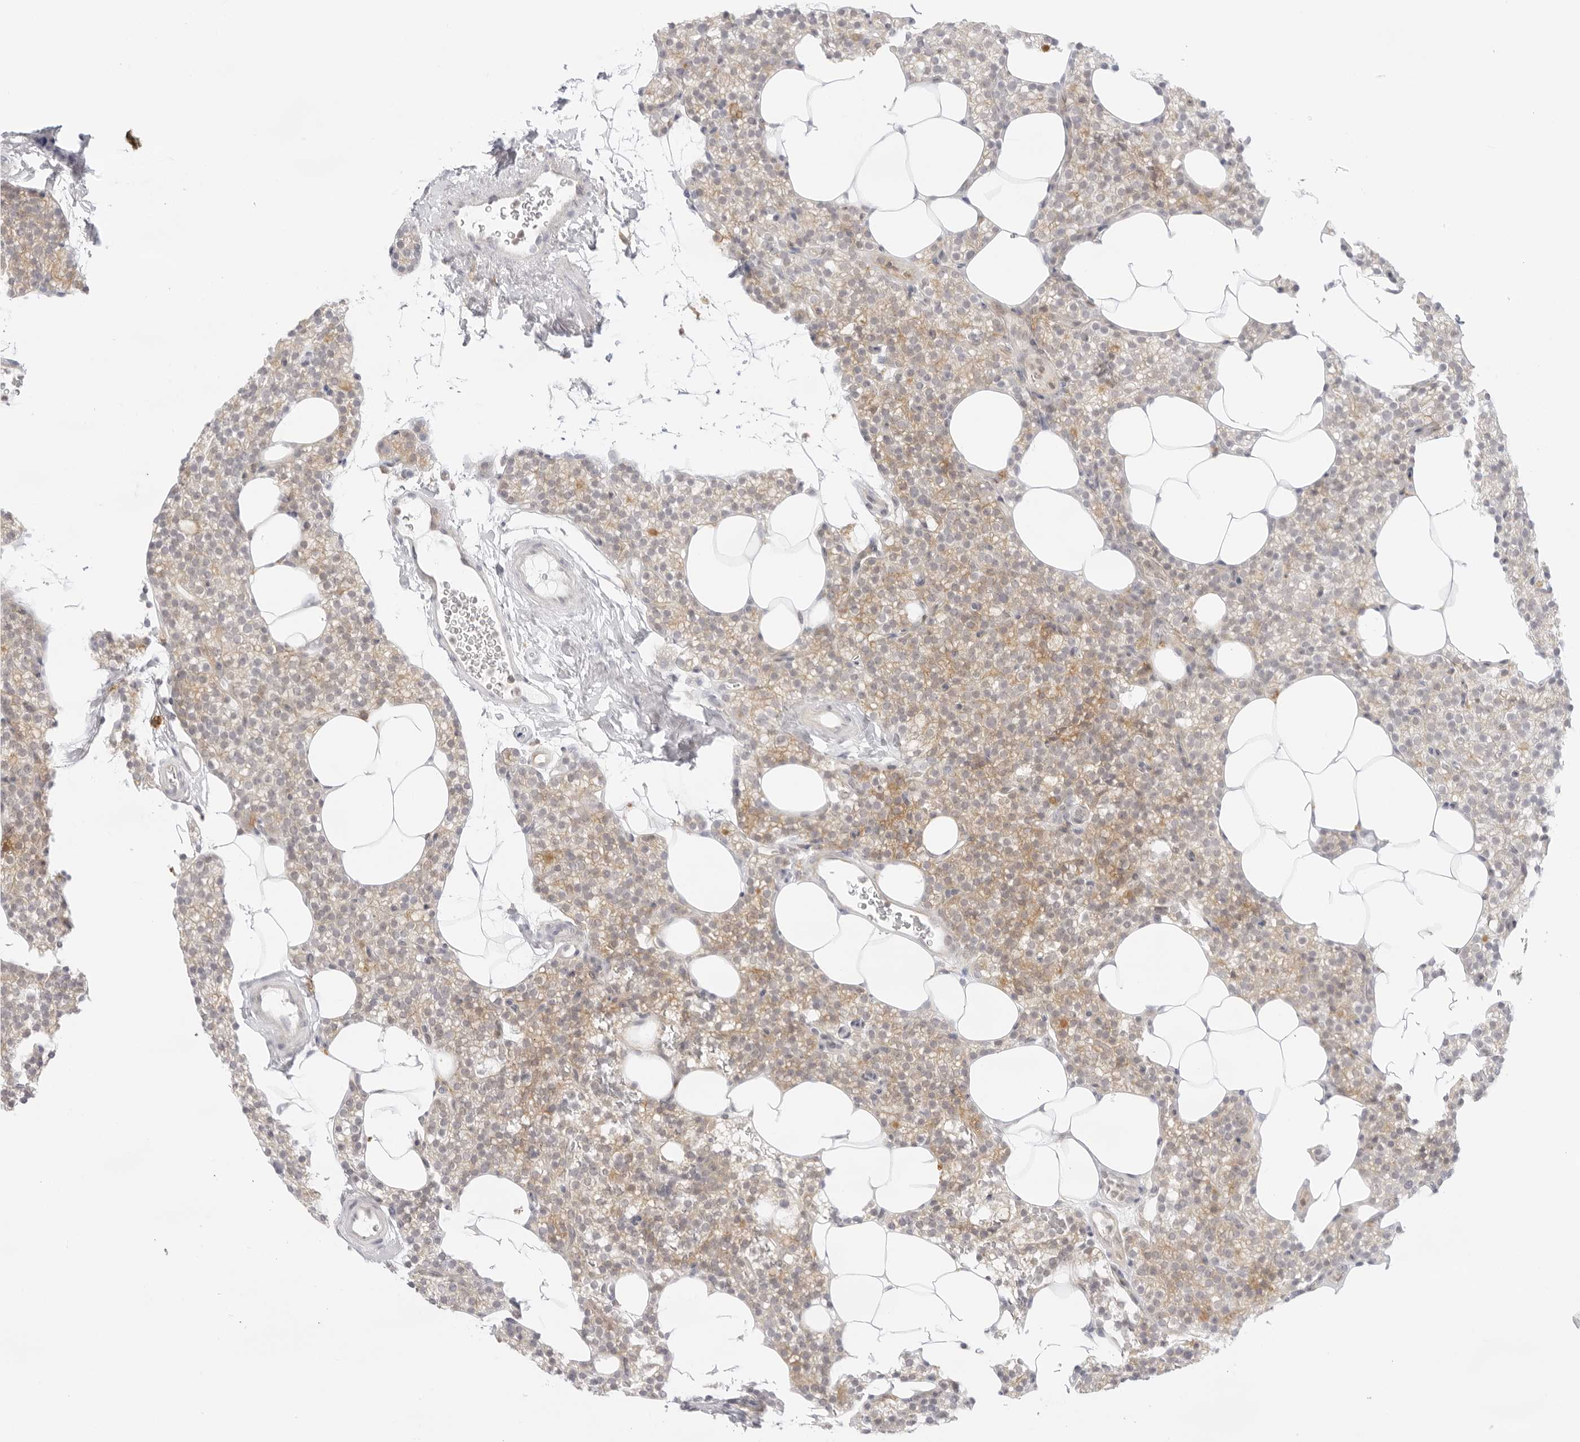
{"staining": {"intensity": "moderate", "quantity": "<25%", "location": "cytoplasmic/membranous"}, "tissue": "parathyroid gland", "cell_type": "Glandular cells", "image_type": "normal", "snomed": [{"axis": "morphology", "description": "Normal tissue, NOS"}, {"axis": "topography", "description": "Parathyroid gland"}], "caption": "Immunohistochemical staining of benign parathyroid gland displays <25% levels of moderate cytoplasmic/membranous protein positivity in about <25% of glandular cells. The staining is performed using DAB brown chromogen to label protein expression. The nuclei are counter-stained blue using hematoxylin.", "gene": "TNFRSF14", "patient": {"sex": "female", "age": 56}}